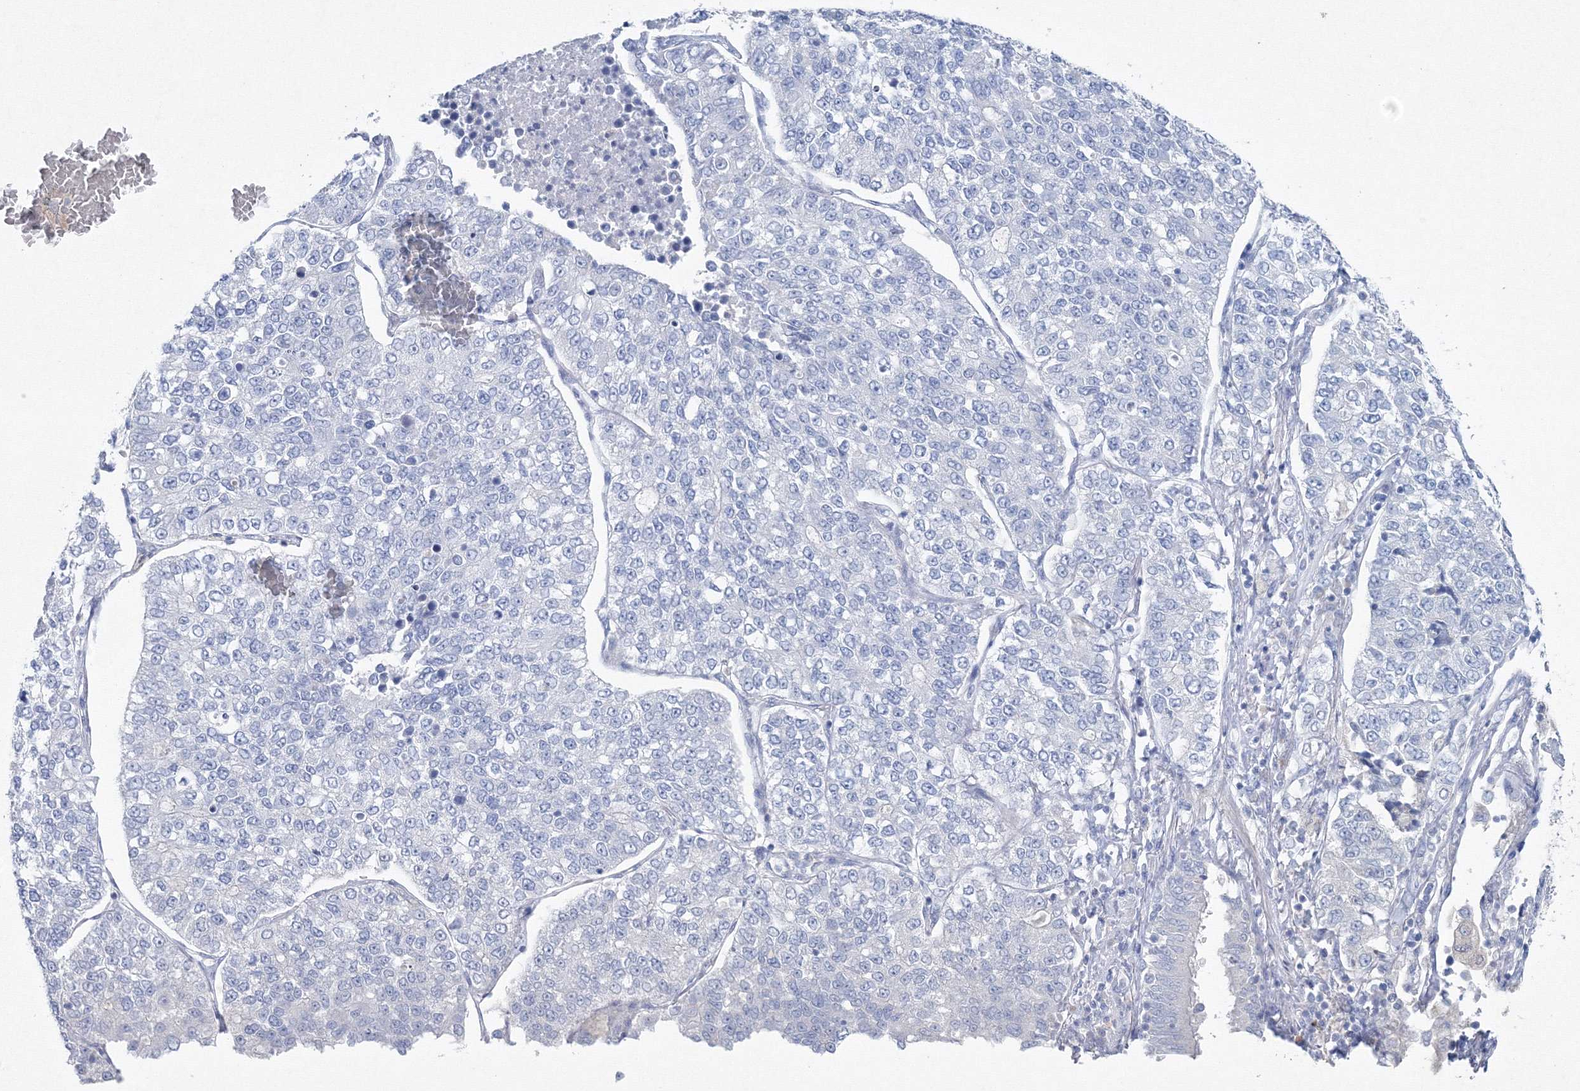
{"staining": {"intensity": "negative", "quantity": "none", "location": "none"}, "tissue": "lung cancer", "cell_type": "Tumor cells", "image_type": "cancer", "snomed": [{"axis": "morphology", "description": "Adenocarcinoma, NOS"}, {"axis": "topography", "description": "Lung"}], "caption": "Tumor cells are negative for protein expression in human lung adenocarcinoma.", "gene": "GCKR", "patient": {"sex": "male", "age": 49}}